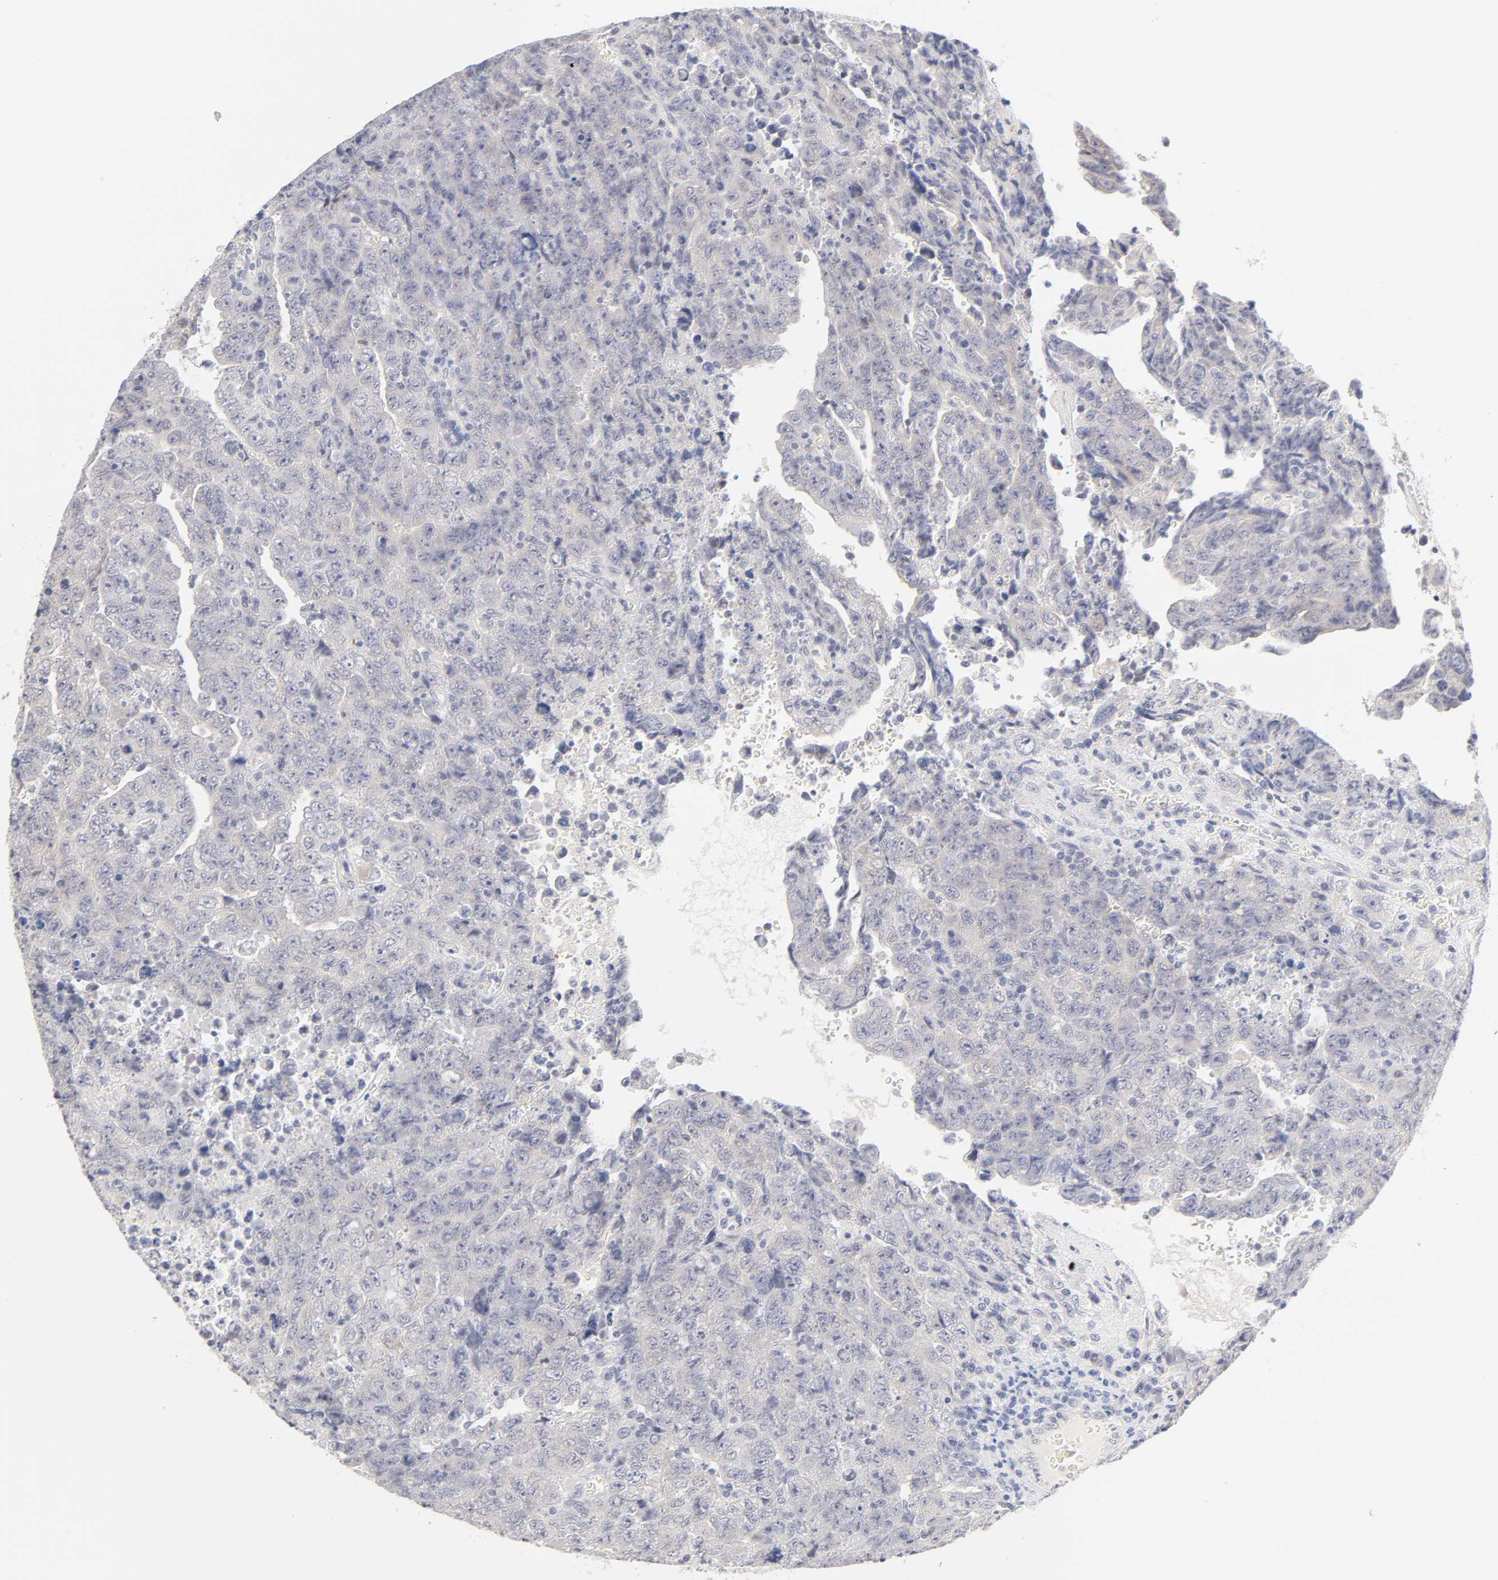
{"staining": {"intensity": "negative", "quantity": "none", "location": "none"}, "tissue": "testis cancer", "cell_type": "Tumor cells", "image_type": "cancer", "snomed": [{"axis": "morphology", "description": "Carcinoma, Embryonal, NOS"}, {"axis": "topography", "description": "Testis"}], "caption": "This is an immunohistochemistry photomicrograph of human testis cancer. There is no staining in tumor cells.", "gene": "CYP4B1", "patient": {"sex": "male", "age": 28}}